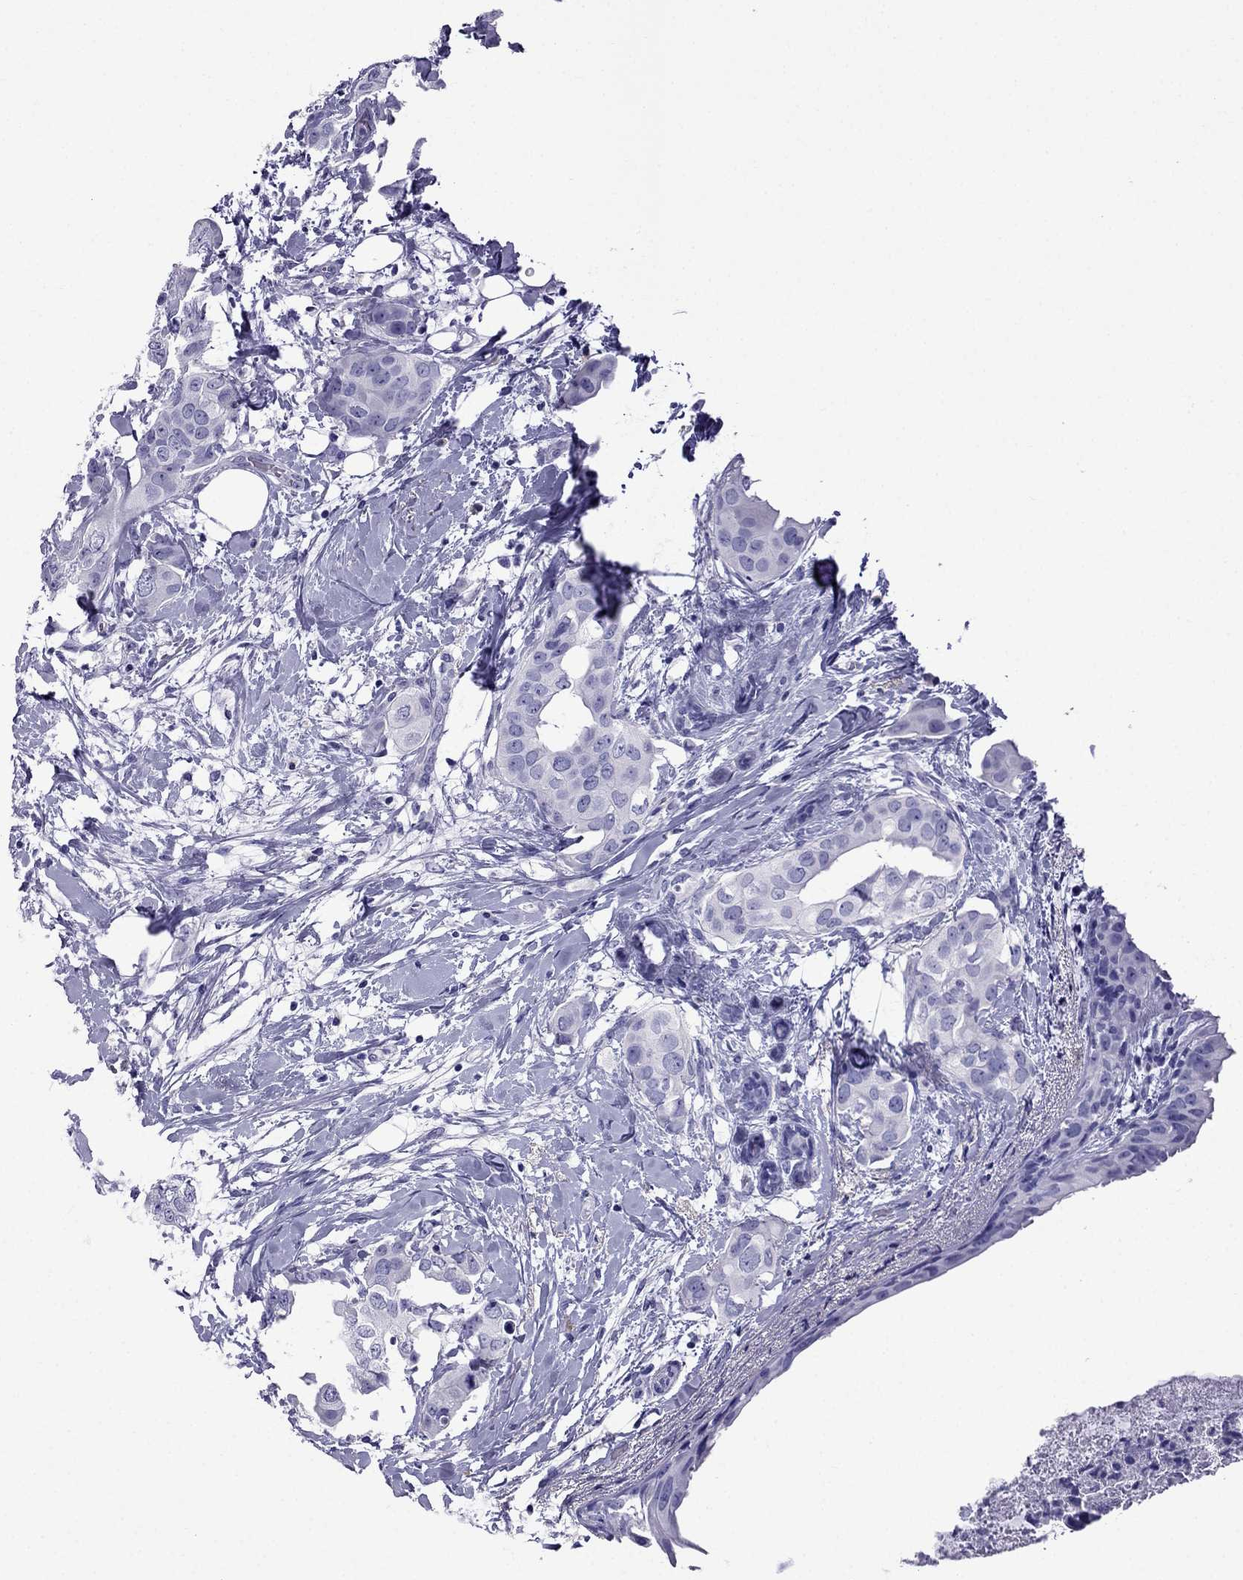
{"staining": {"intensity": "negative", "quantity": "none", "location": "none"}, "tissue": "breast cancer", "cell_type": "Tumor cells", "image_type": "cancer", "snomed": [{"axis": "morphology", "description": "Normal tissue, NOS"}, {"axis": "morphology", "description": "Duct carcinoma"}, {"axis": "topography", "description": "Breast"}], "caption": "Immunohistochemical staining of human breast cancer (invasive ductal carcinoma) shows no significant staining in tumor cells. The staining is performed using DAB (3,3'-diaminobenzidine) brown chromogen with nuclei counter-stained in using hematoxylin.", "gene": "ARR3", "patient": {"sex": "female", "age": 40}}